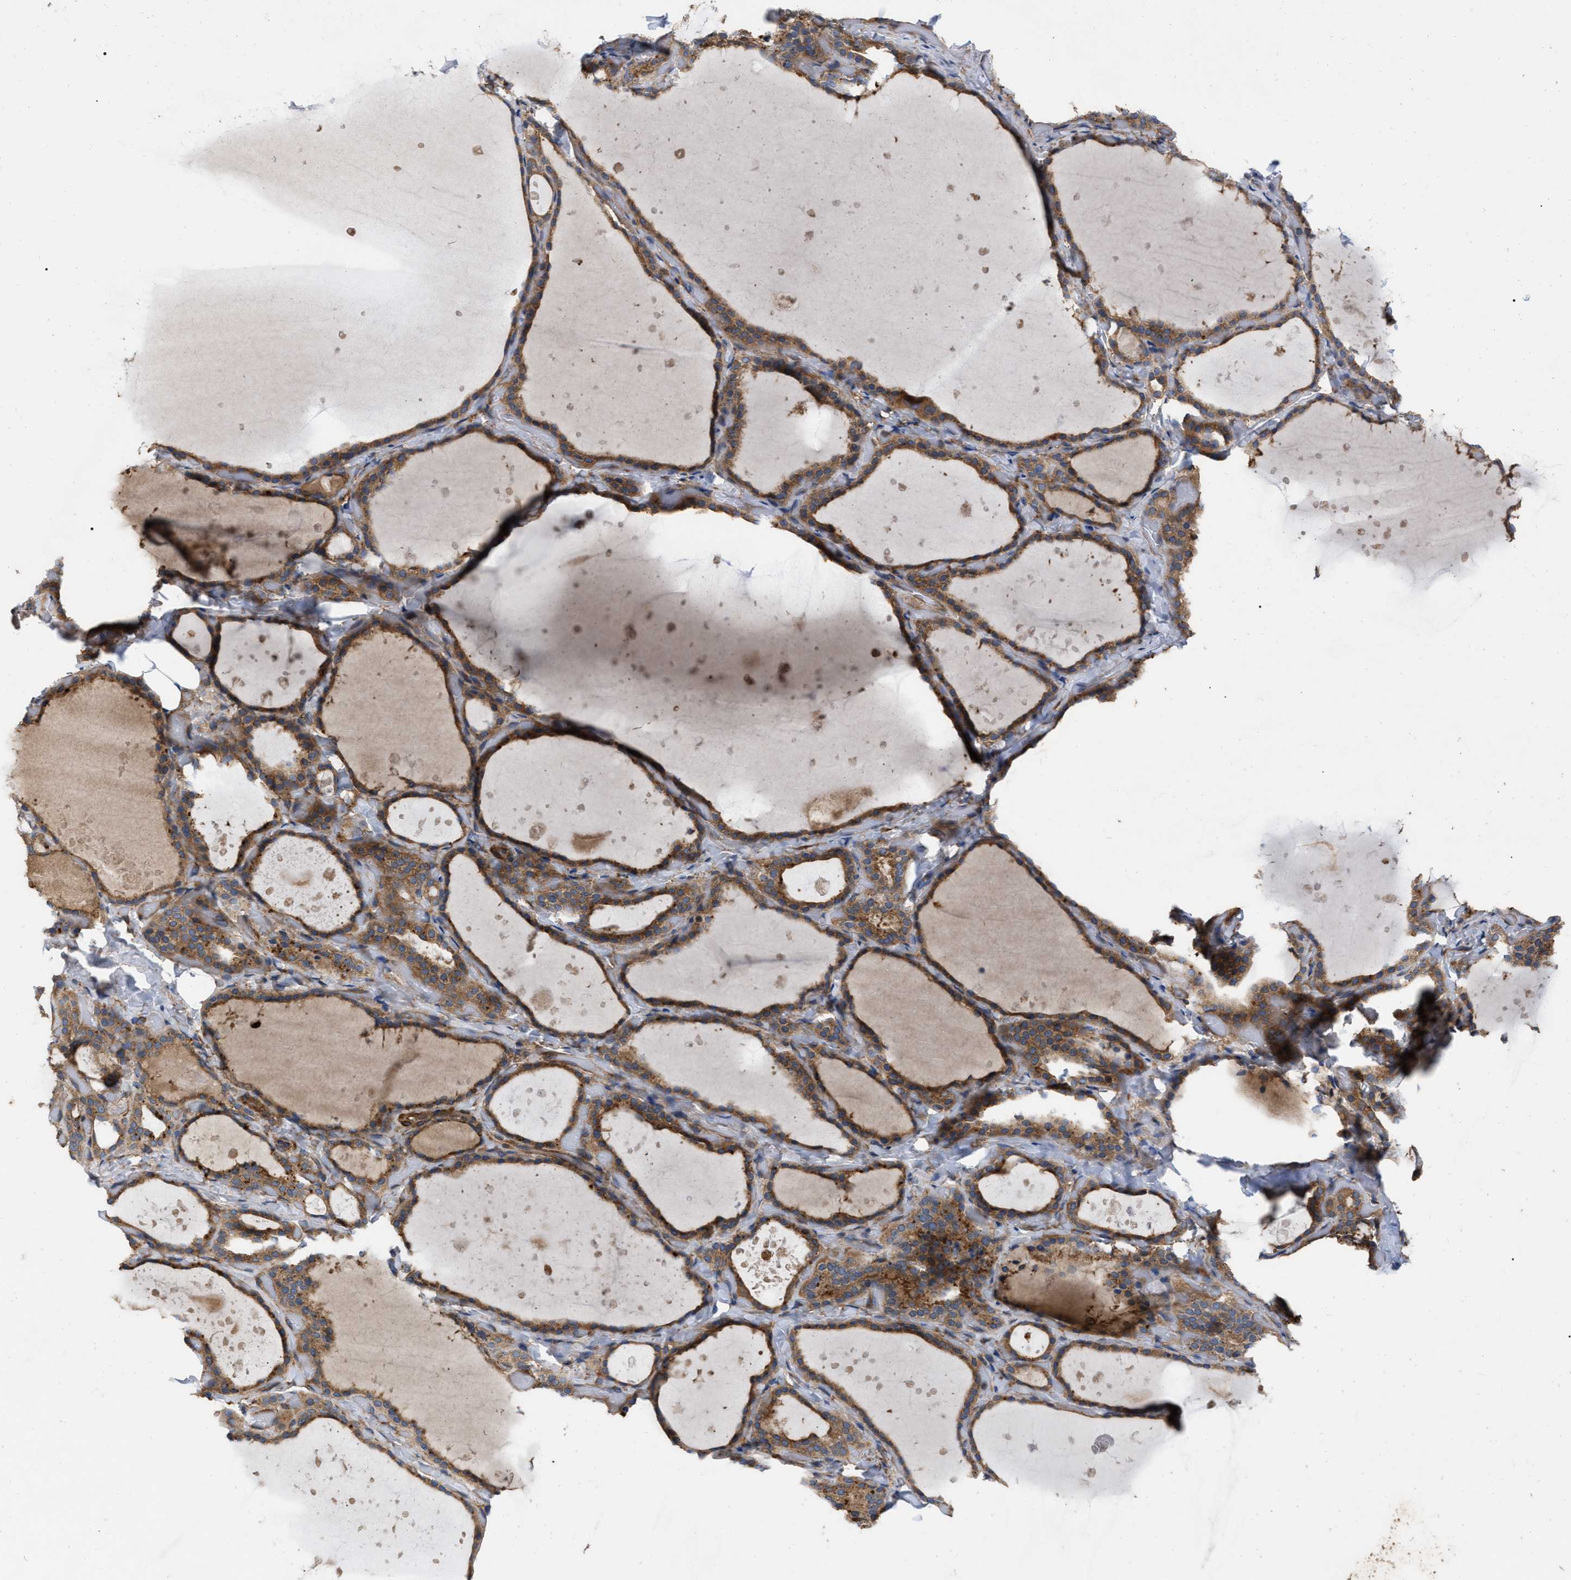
{"staining": {"intensity": "moderate", "quantity": ">75%", "location": "cytoplasmic/membranous"}, "tissue": "thyroid gland", "cell_type": "Glandular cells", "image_type": "normal", "snomed": [{"axis": "morphology", "description": "Normal tissue, NOS"}, {"axis": "topography", "description": "Thyroid gland"}], "caption": "DAB (3,3'-diaminobenzidine) immunohistochemical staining of normal thyroid gland shows moderate cytoplasmic/membranous protein positivity in about >75% of glandular cells. Nuclei are stained in blue.", "gene": "RABEP1", "patient": {"sex": "female", "age": 44}}